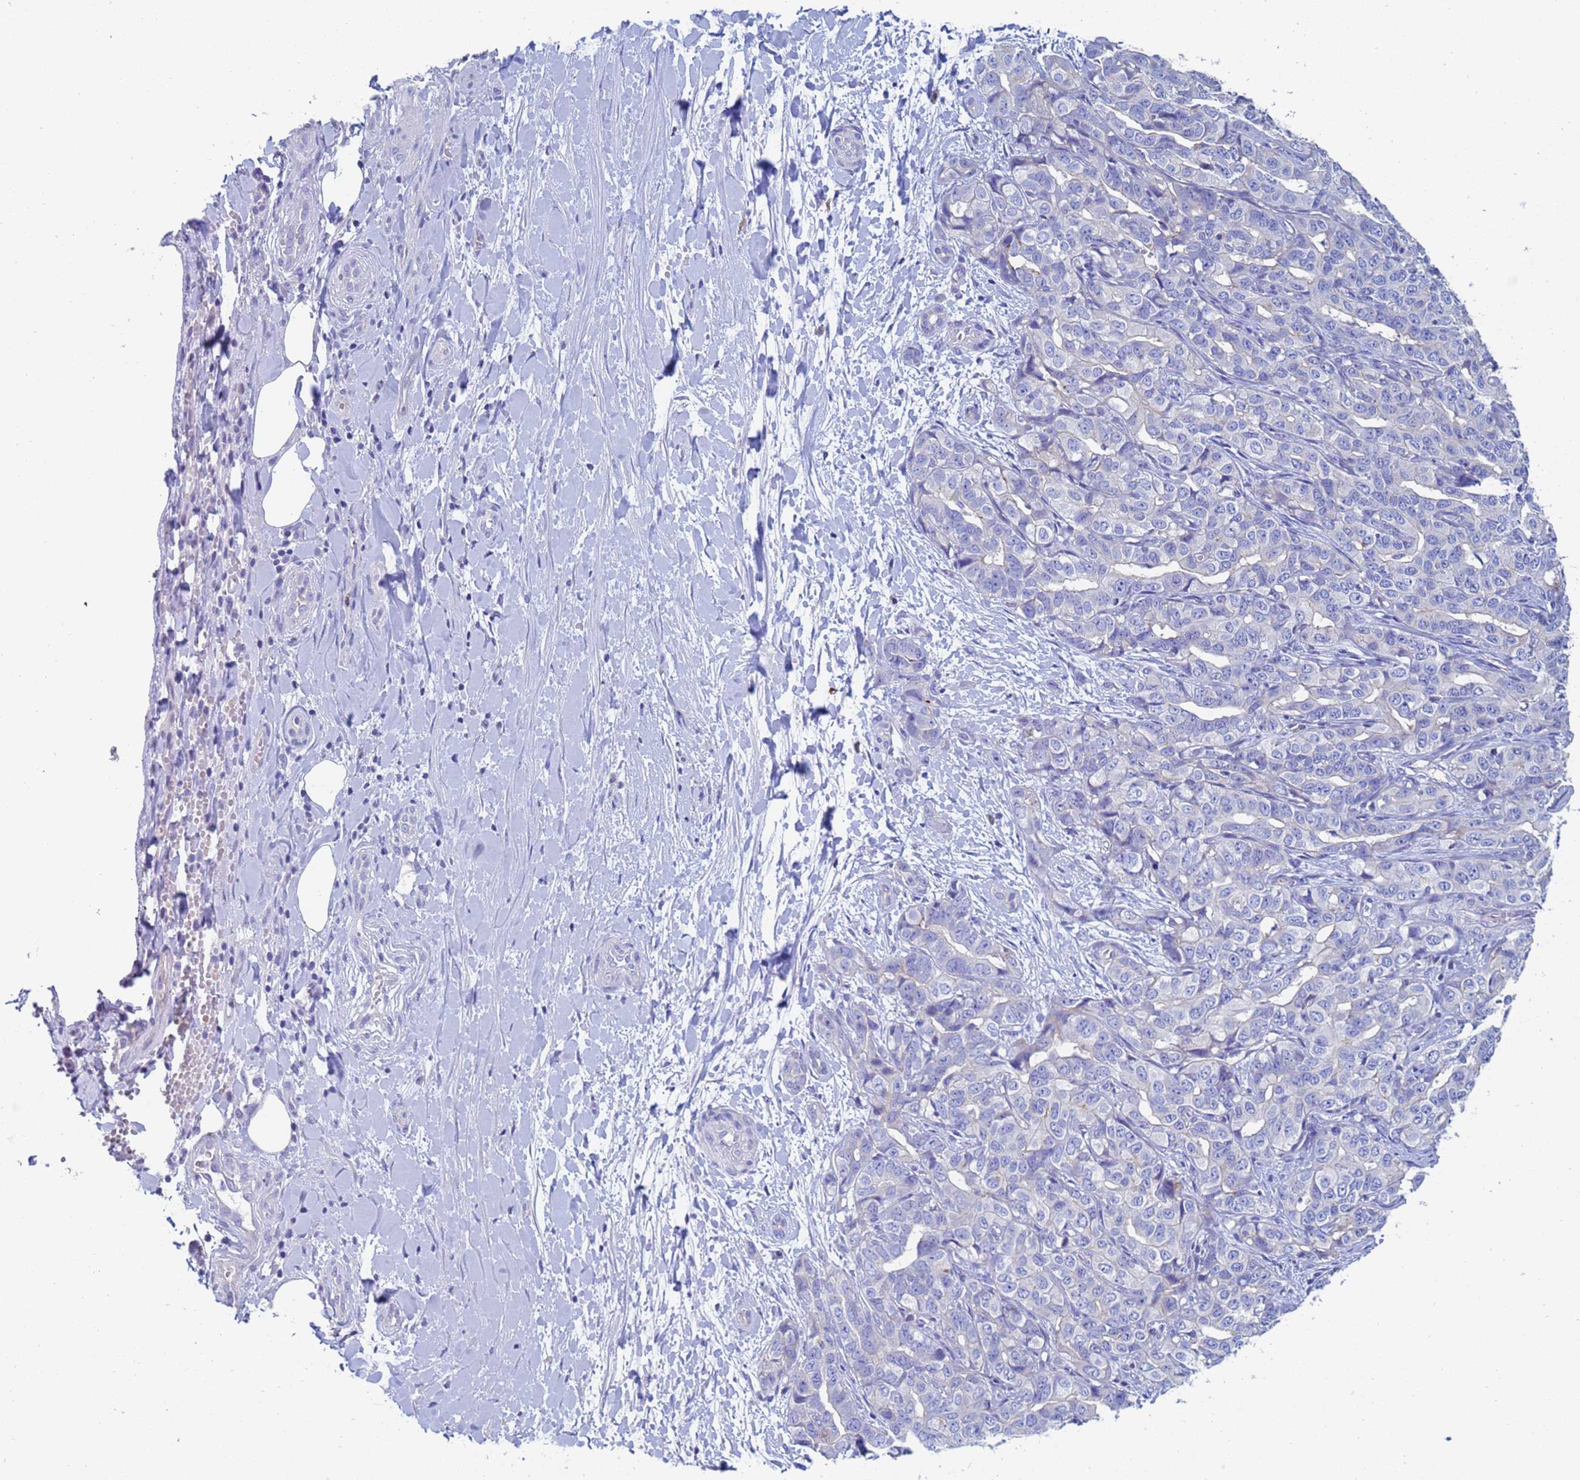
{"staining": {"intensity": "negative", "quantity": "none", "location": "none"}, "tissue": "liver cancer", "cell_type": "Tumor cells", "image_type": "cancer", "snomed": [{"axis": "morphology", "description": "Cholangiocarcinoma"}, {"axis": "topography", "description": "Liver"}], "caption": "Human cholangiocarcinoma (liver) stained for a protein using IHC reveals no staining in tumor cells.", "gene": "UBE2O", "patient": {"sex": "male", "age": 59}}